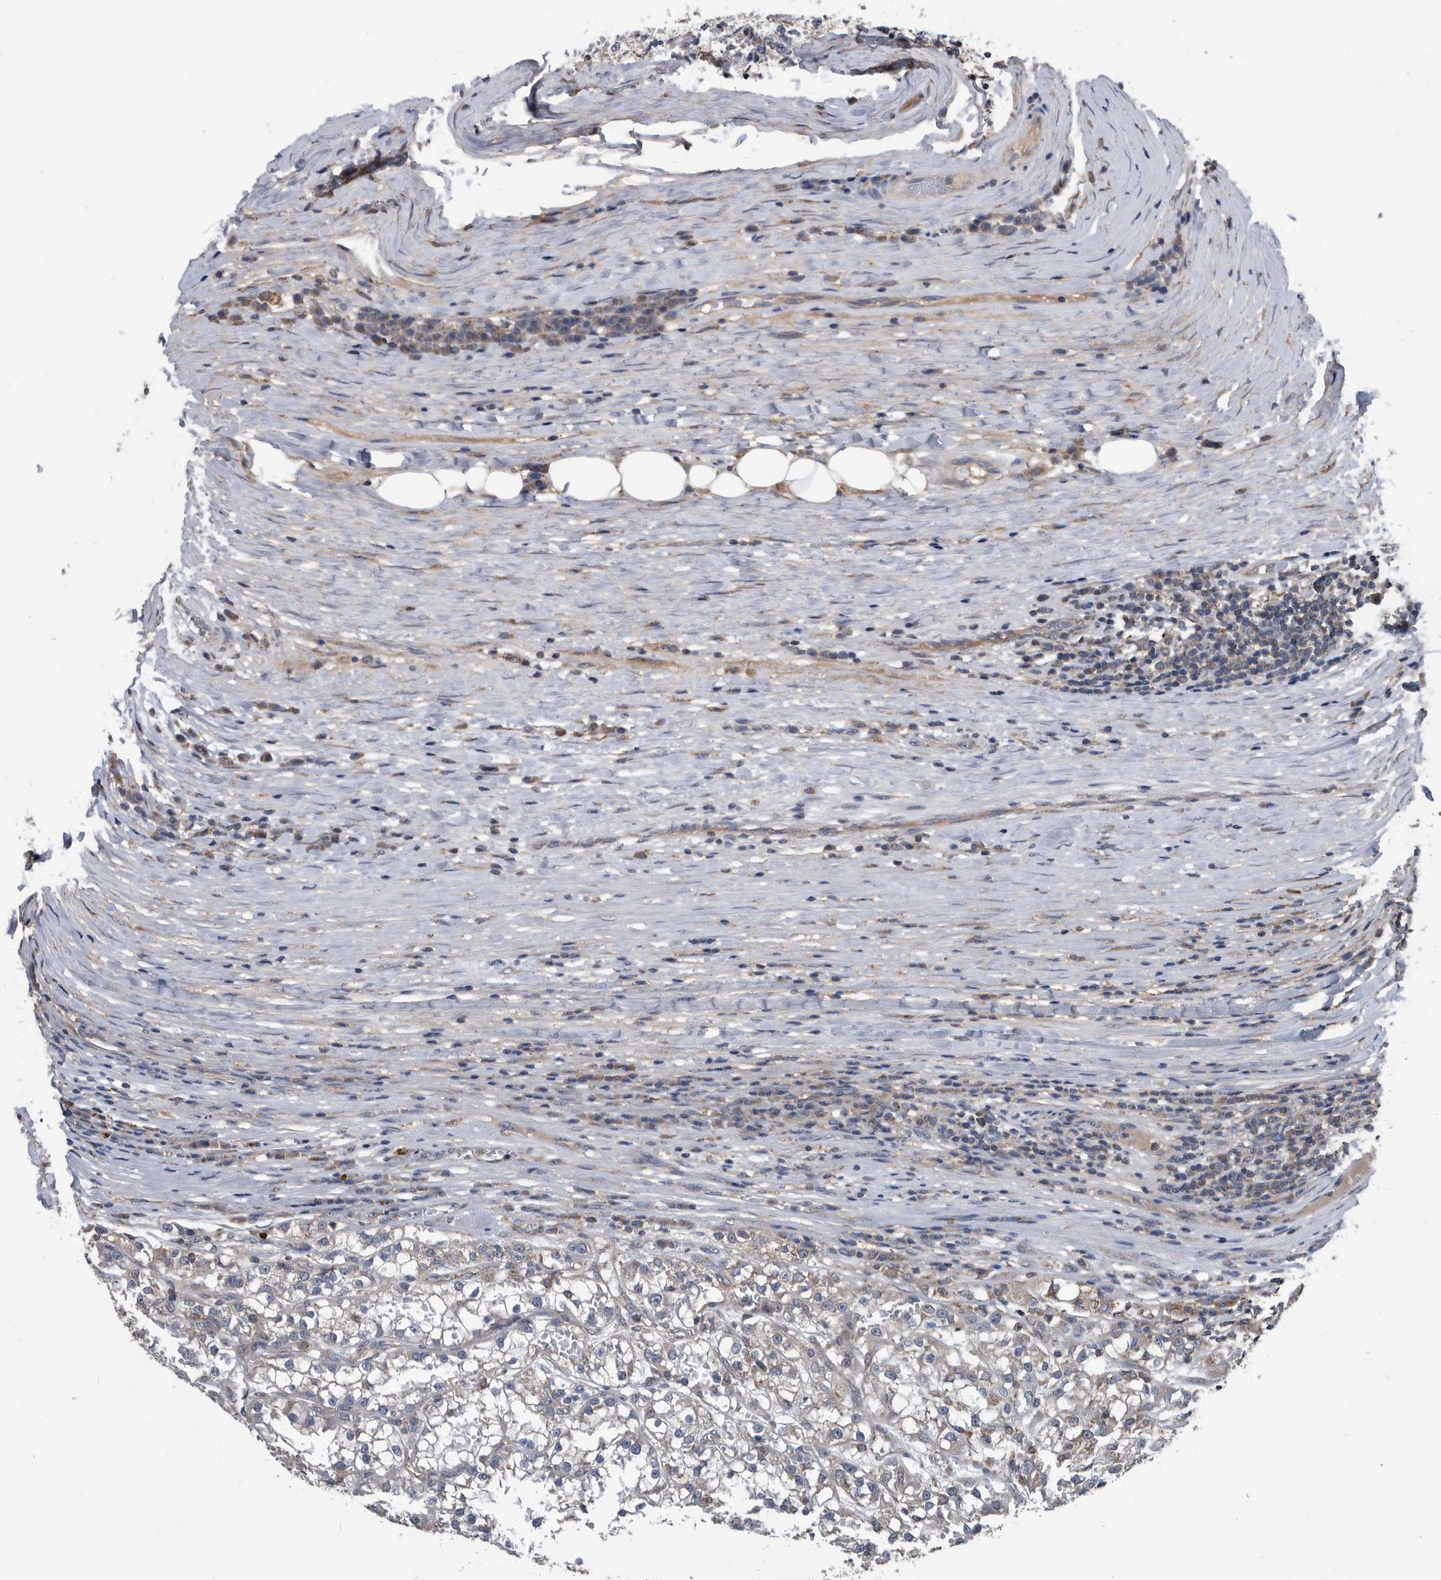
{"staining": {"intensity": "weak", "quantity": "<25%", "location": "cytoplasmic/membranous"}, "tissue": "renal cancer", "cell_type": "Tumor cells", "image_type": "cancer", "snomed": [{"axis": "morphology", "description": "Adenocarcinoma, NOS"}, {"axis": "topography", "description": "Kidney"}], "caption": "Renal cancer (adenocarcinoma) stained for a protein using IHC reveals no staining tumor cells.", "gene": "NRBP1", "patient": {"sex": "female", "age": 52}}